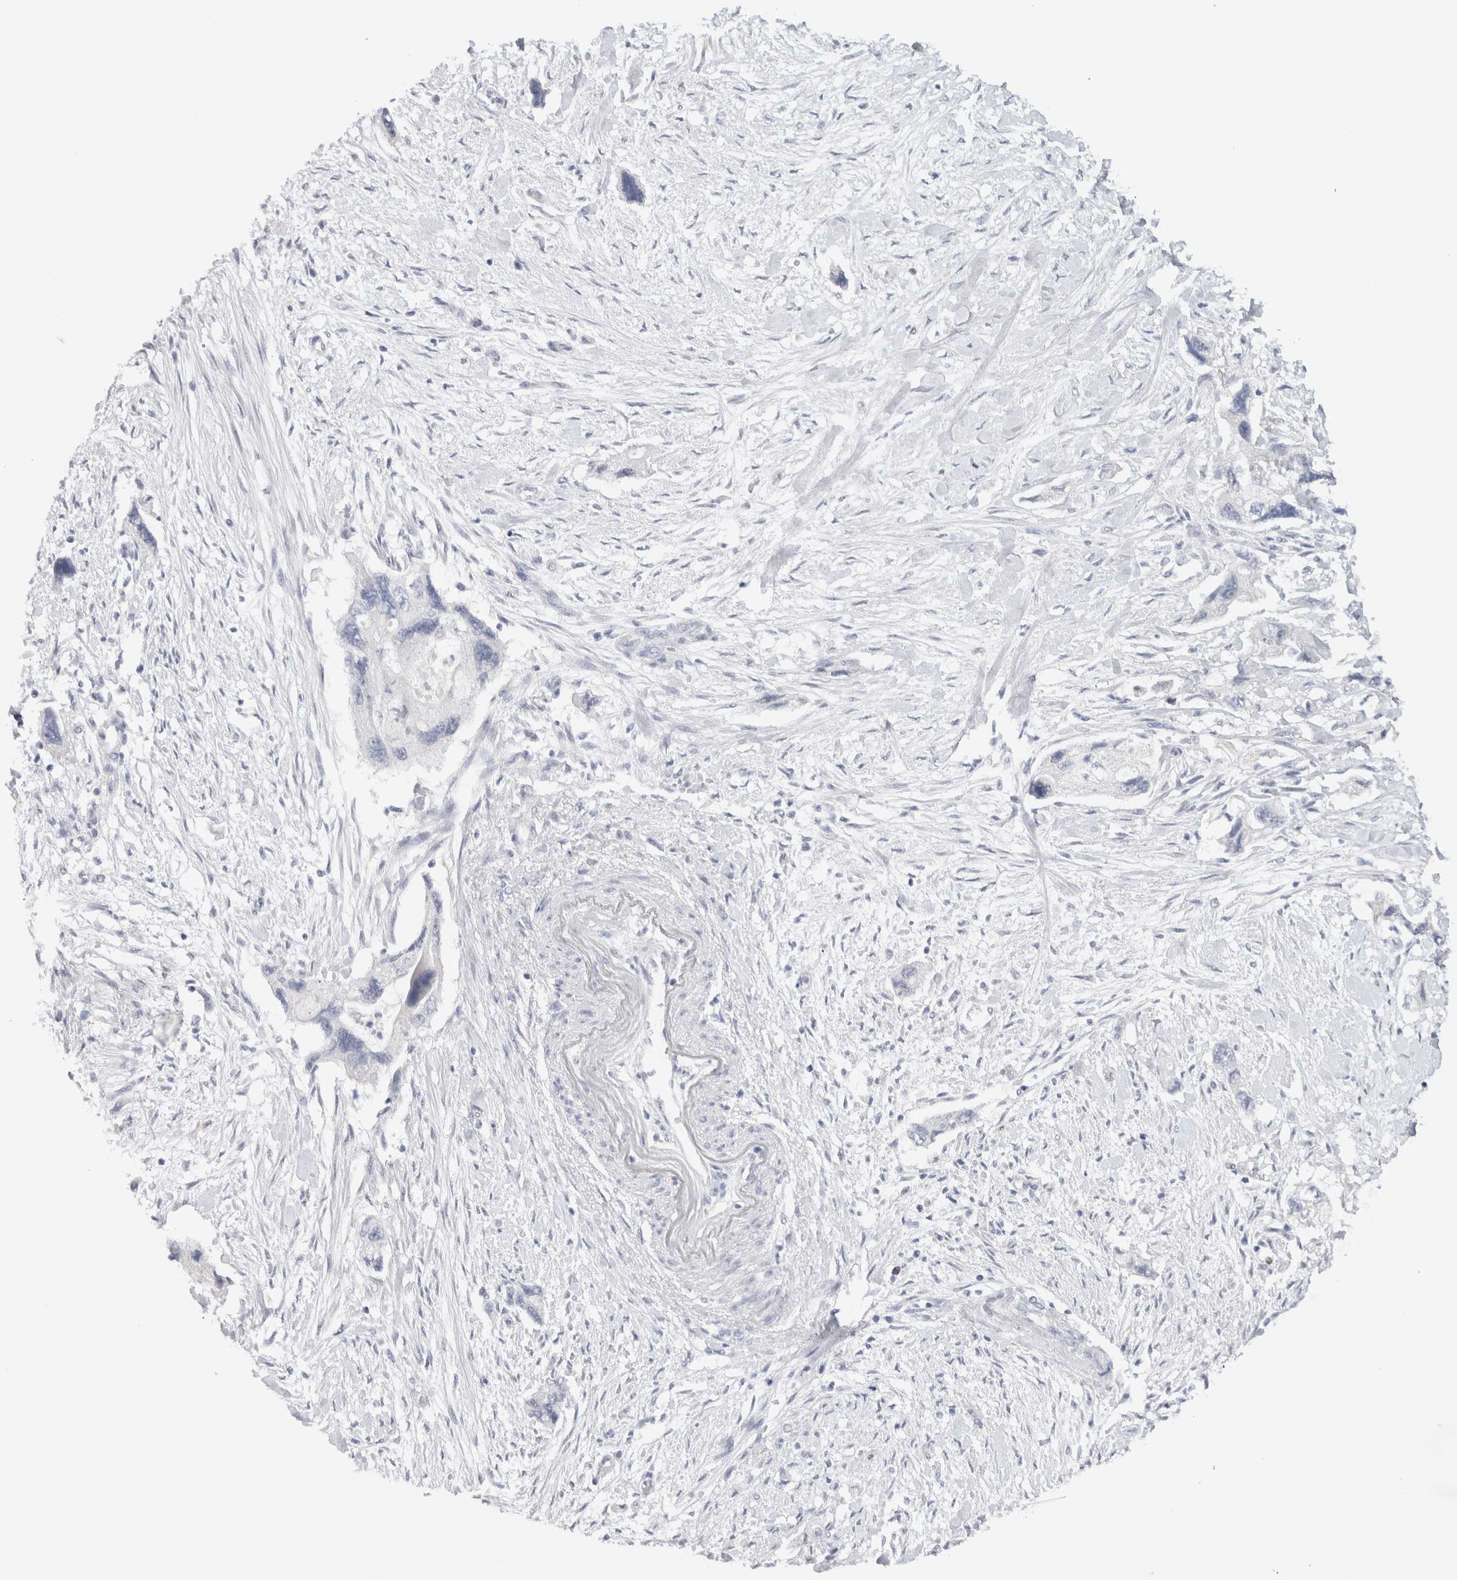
{"staining": {"intensity": "negative", "quantity": "none", "location": "none"}, "tissue": "pancreatic cancer", "cell_type": "Tumor cells", "image_type": "cancer", "snomed": [{"axis": "morphology", "description": "Adenocarcinoma, NOS"}, {"axis": "topography", "description": "Pancreas"}], "caption": "The image reveals no staining of tumor cells in adenocarcinoma (pancreatic).", "gene": "TONSL", "patient": {"sex": "female", "age": 73}}